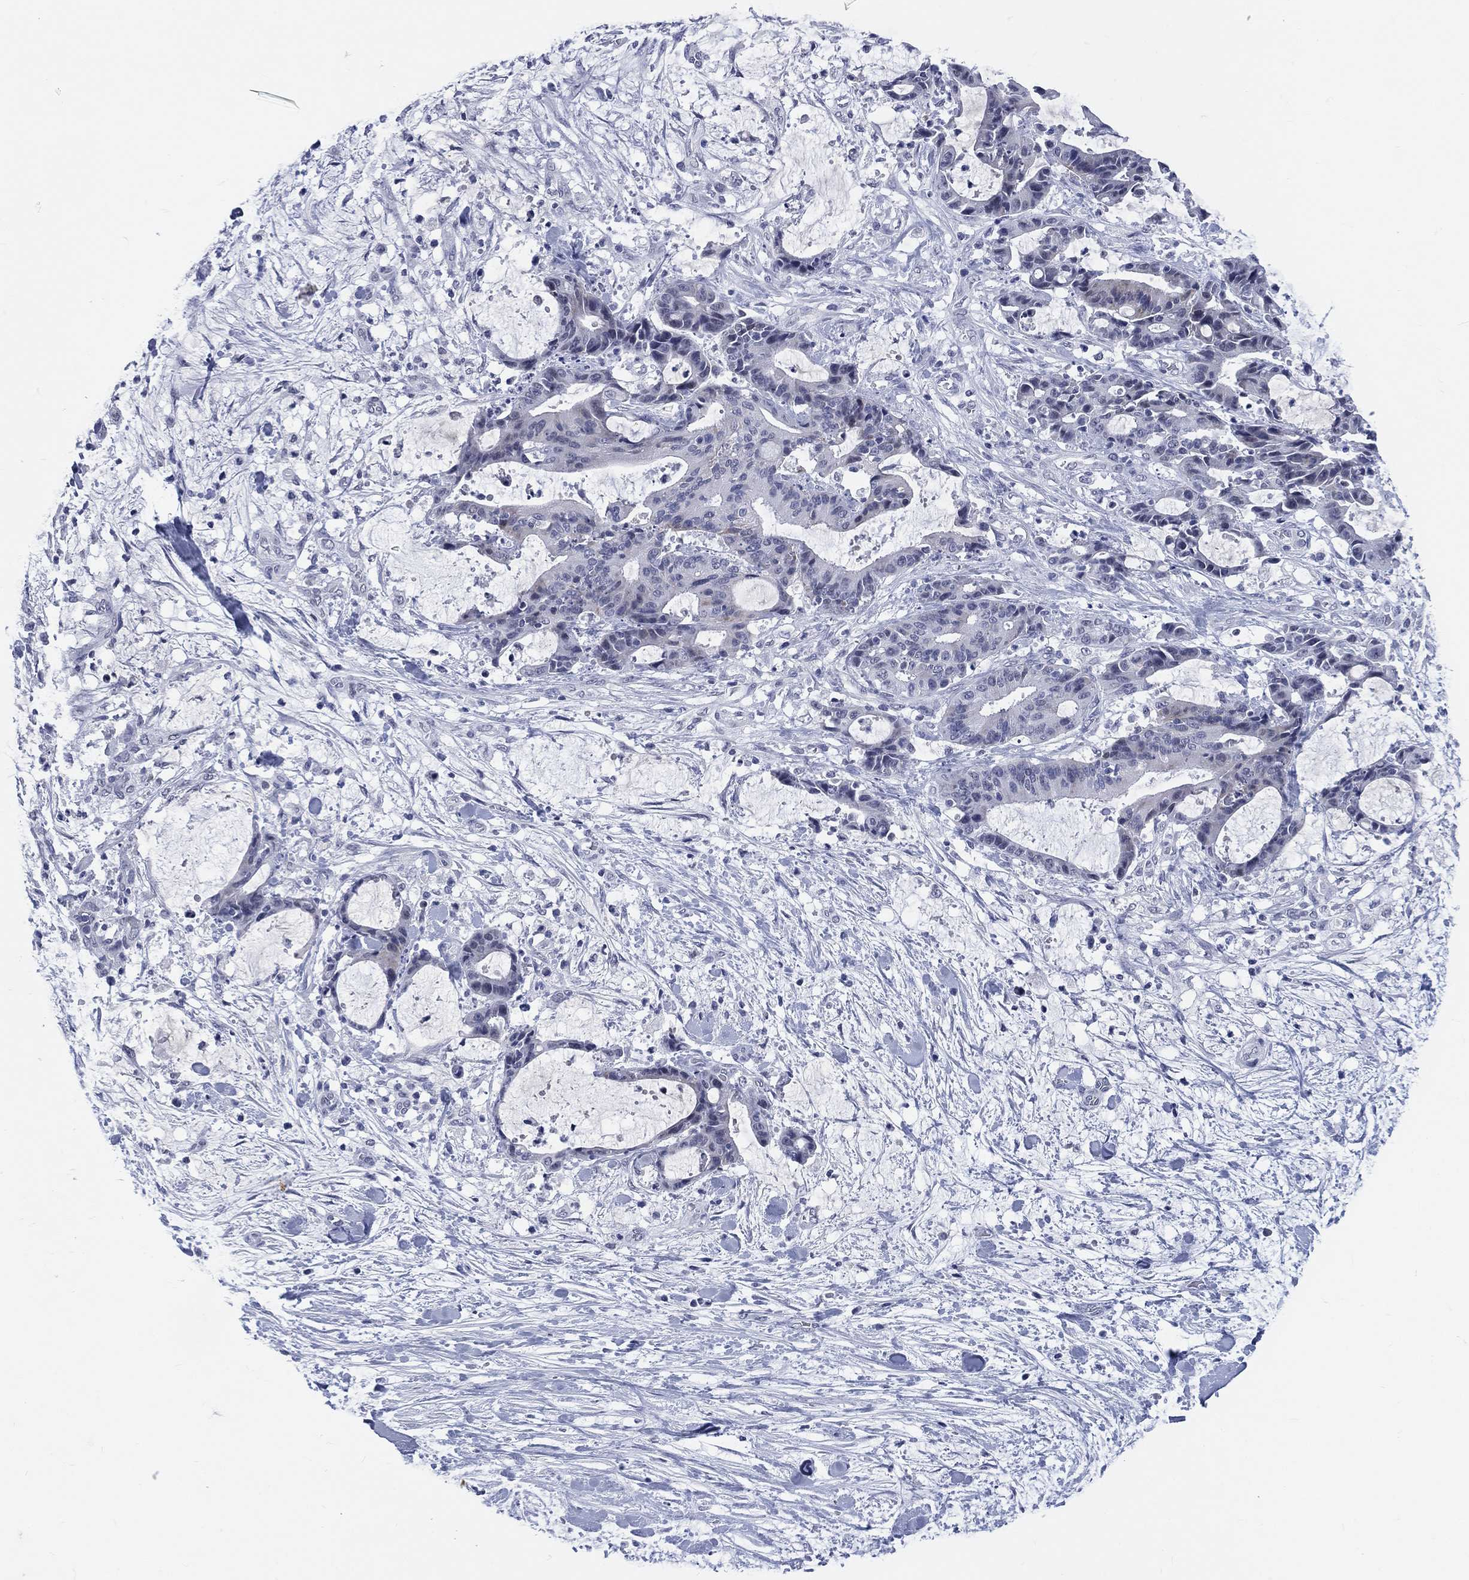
{"staining": {"intensity": "negative", "quantity": "none", "location": "none"}, "tissue": "liver cancer", "cell_type": "Tumor cells", "image_type": "cancer", "snomed": [{"axis": "morphology", "description": "Cholangiocarcinoma"}, {"axis": "topography", "description": "Liver"}], "caption": "This photomicrograph is of liver cholangiocarcinoma stained with immunohistochemistry to label a protein in brown with the nuclei are counter-stained blue. There is no expression in tumor cells.", "gene": "MLLT10", "patient": {"sex": "female", "age": 73}}